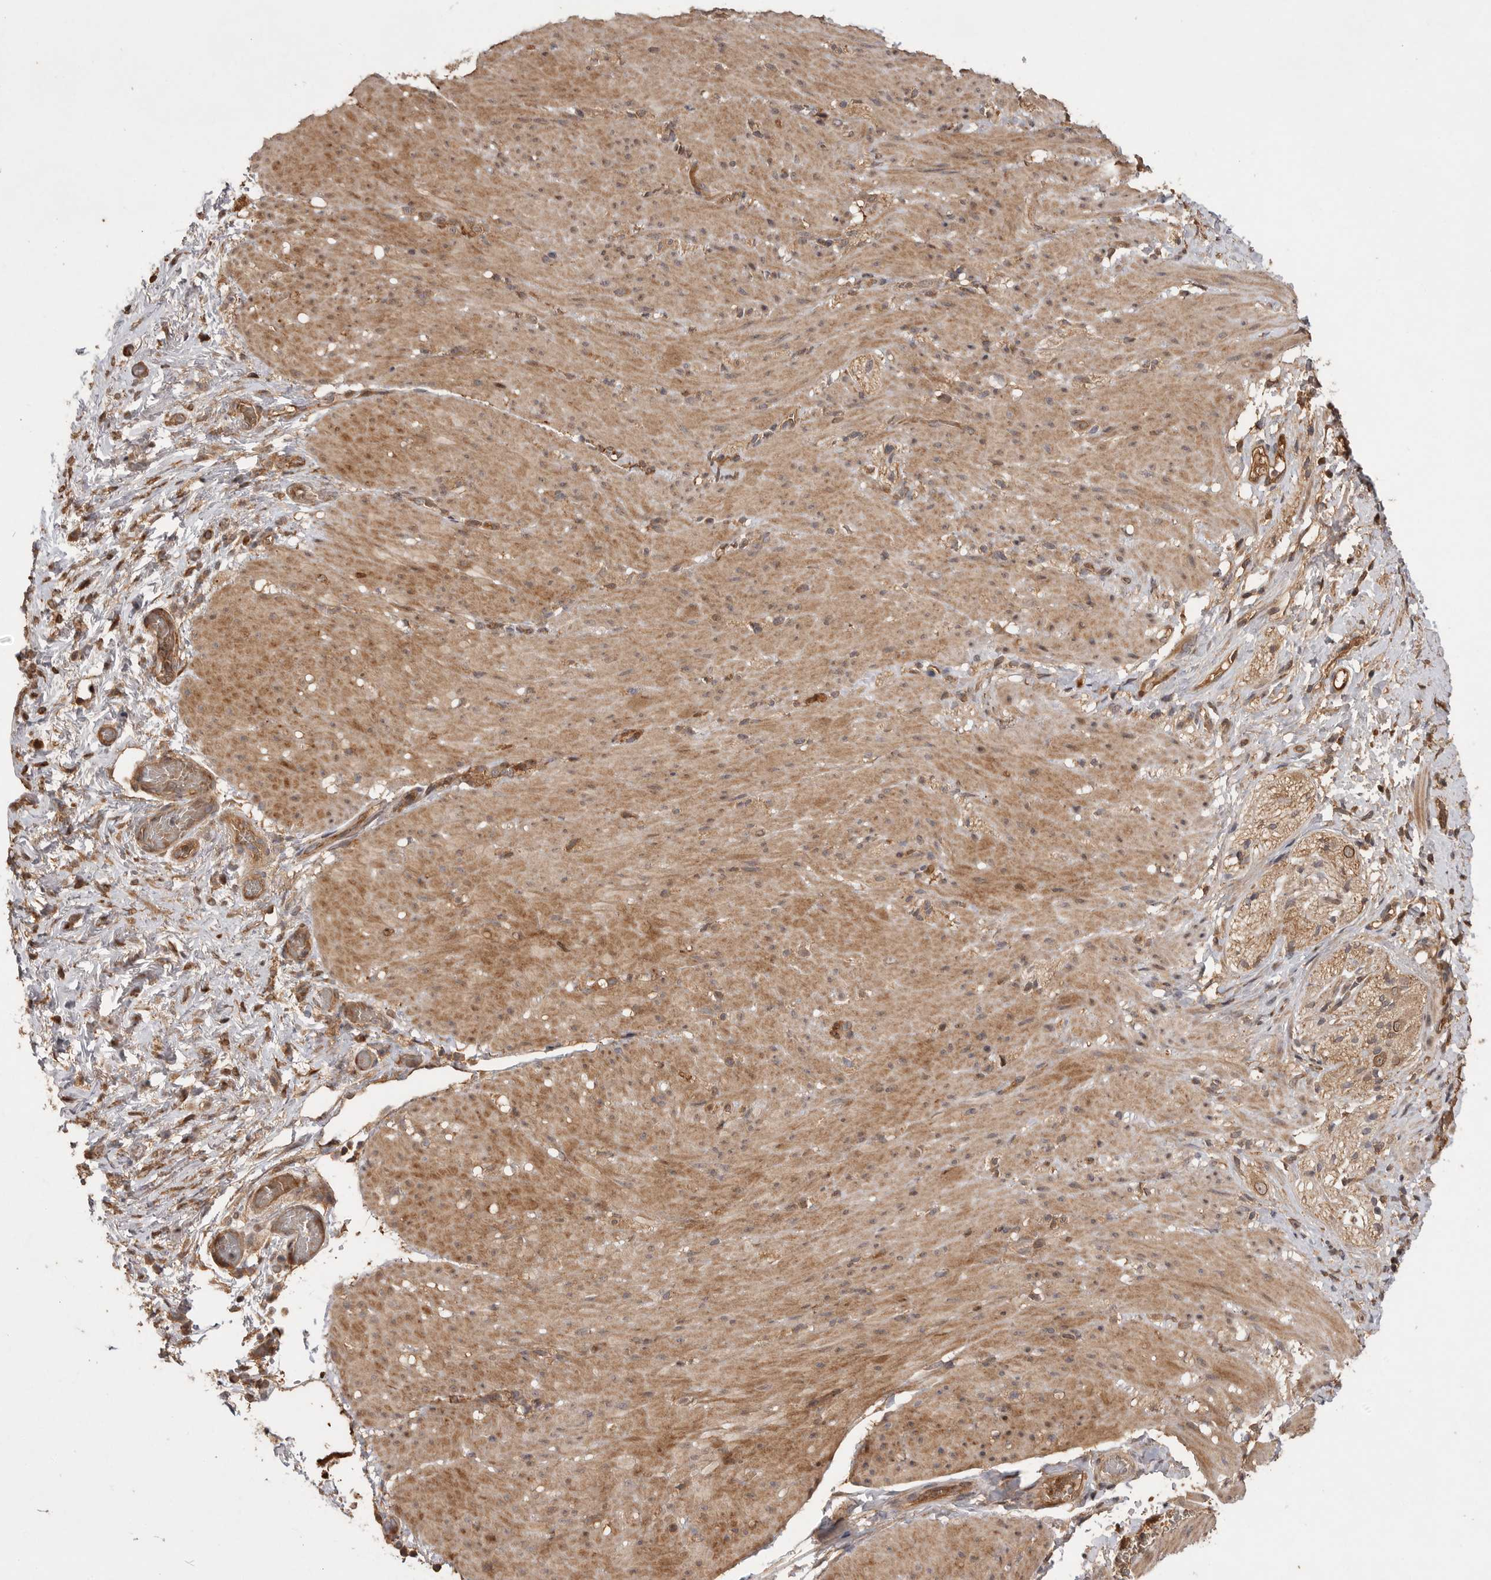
{"staining": {"intensity": "moderate", "quantity": "25%-75%", "location": "cytoplasmic/membranous"}, "tissue": "smooth muscle", "cell_type": "Smooth muscle cells", "image_type": "normal", "snomed": [{"axis": "morphology", "description": "Normal tissue, NOS"}, {"axis": "topography", "description": "Smooth muscle"}, {"axis": "topography", "description": "Small intestine"}], "caption": "A brown stain labels moderate cytoplasmic/membranous expression of a protein in smooth muscle cells of unremarkable smooth muscle.", "gene": "VN1R4", "patient": {"sex": "female", "age": 84}}